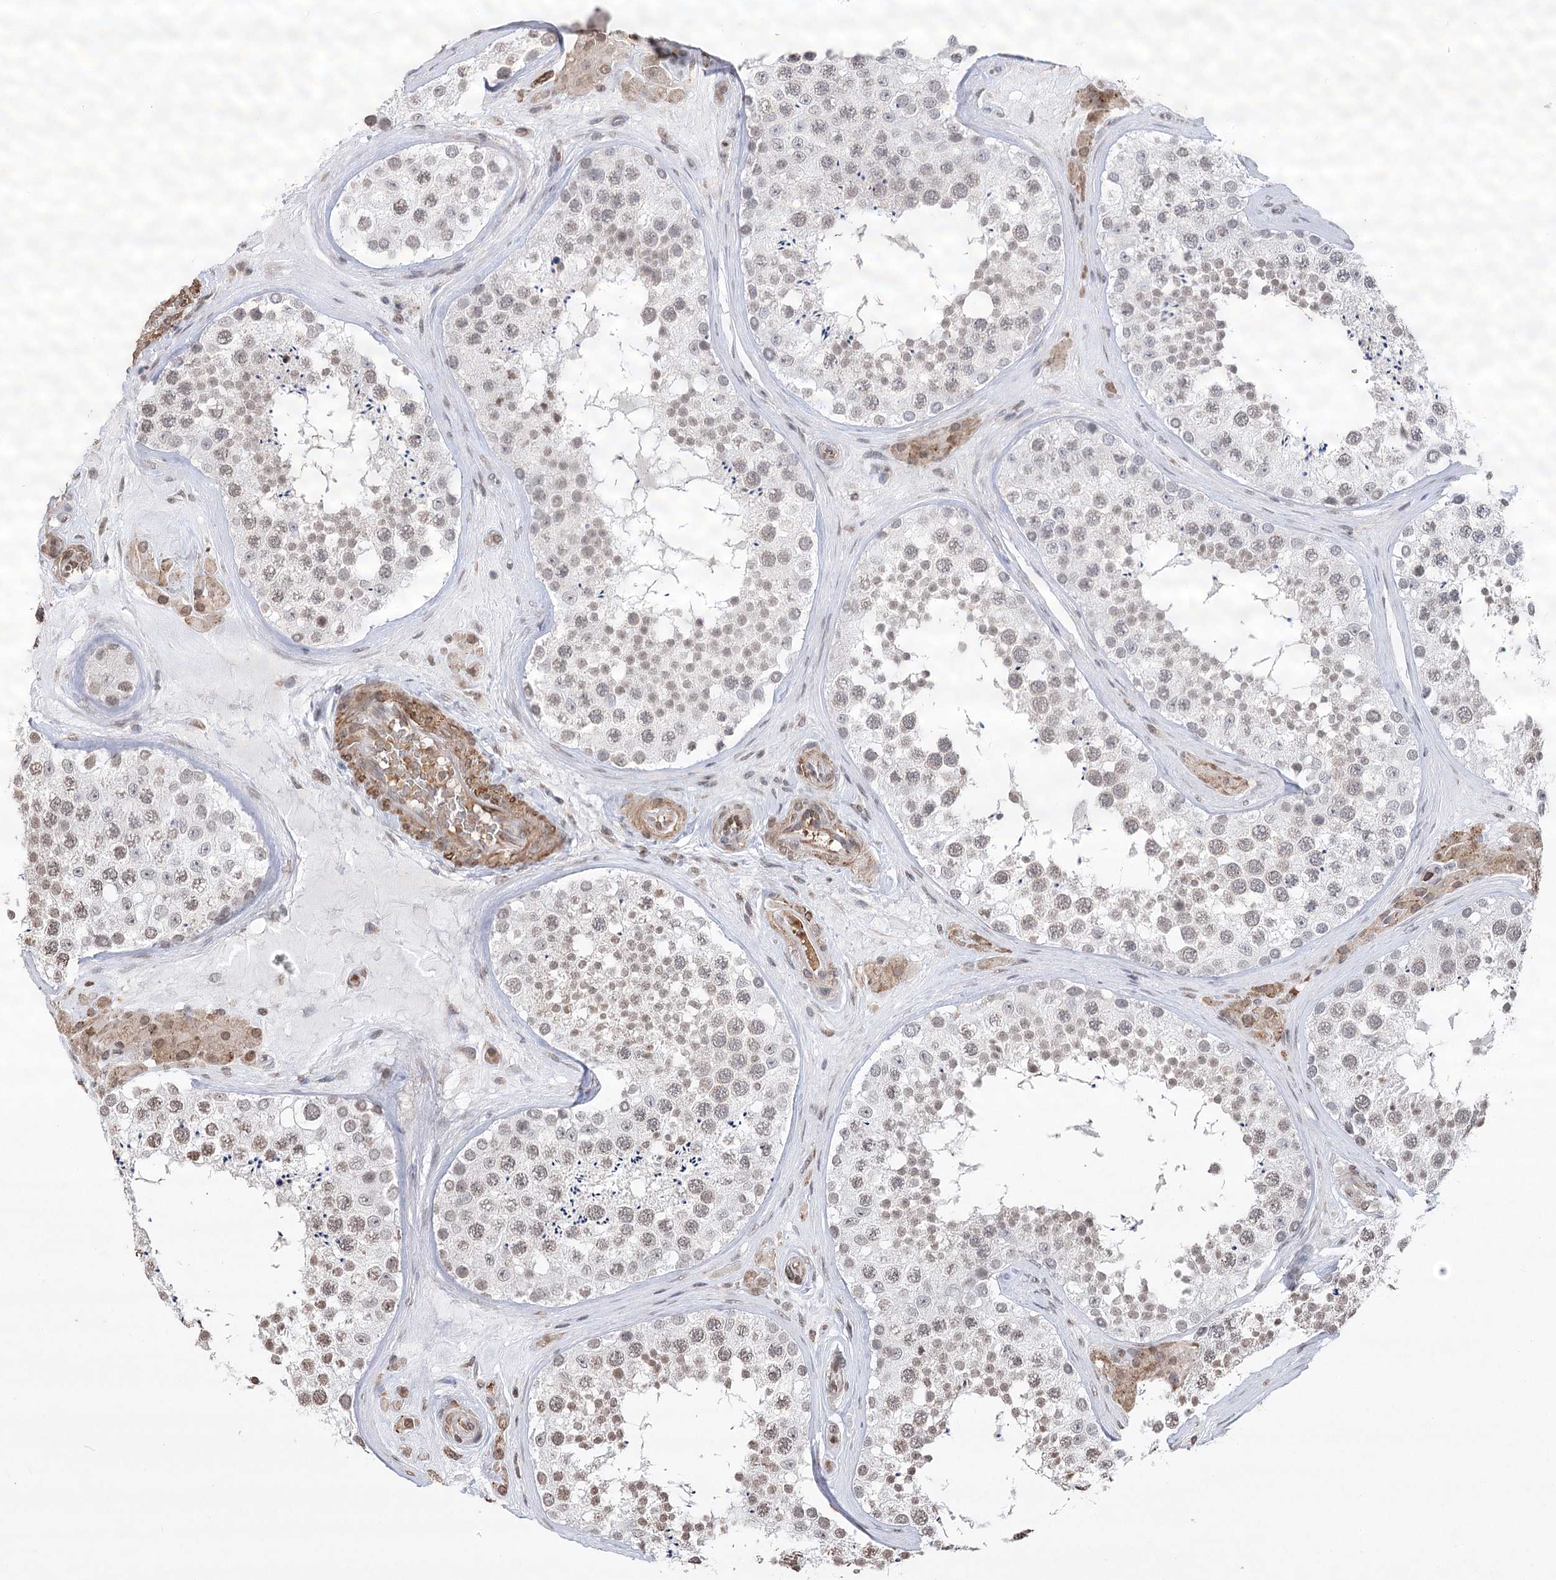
{"staining": {"intensity": "weak", "quantity": "25%-75%", "location": "nuclear"}, "tissue": "testis", "cell_type": "Cells in seminiferous ducts", "image_type": "normal", "snomed": [{"axis": "morphology", "description": "Normal tissue, NOS"}, {"axis": "topography", "description": "Testis"}], "caption": "Human testis stained for a protein (brown) exhibits weak nuclear positive expression in about 25%-75% of cells in seminiferous ducts.", "gene": "ENSG00000275740", "patient": {"sex": "male", "age": 46}}